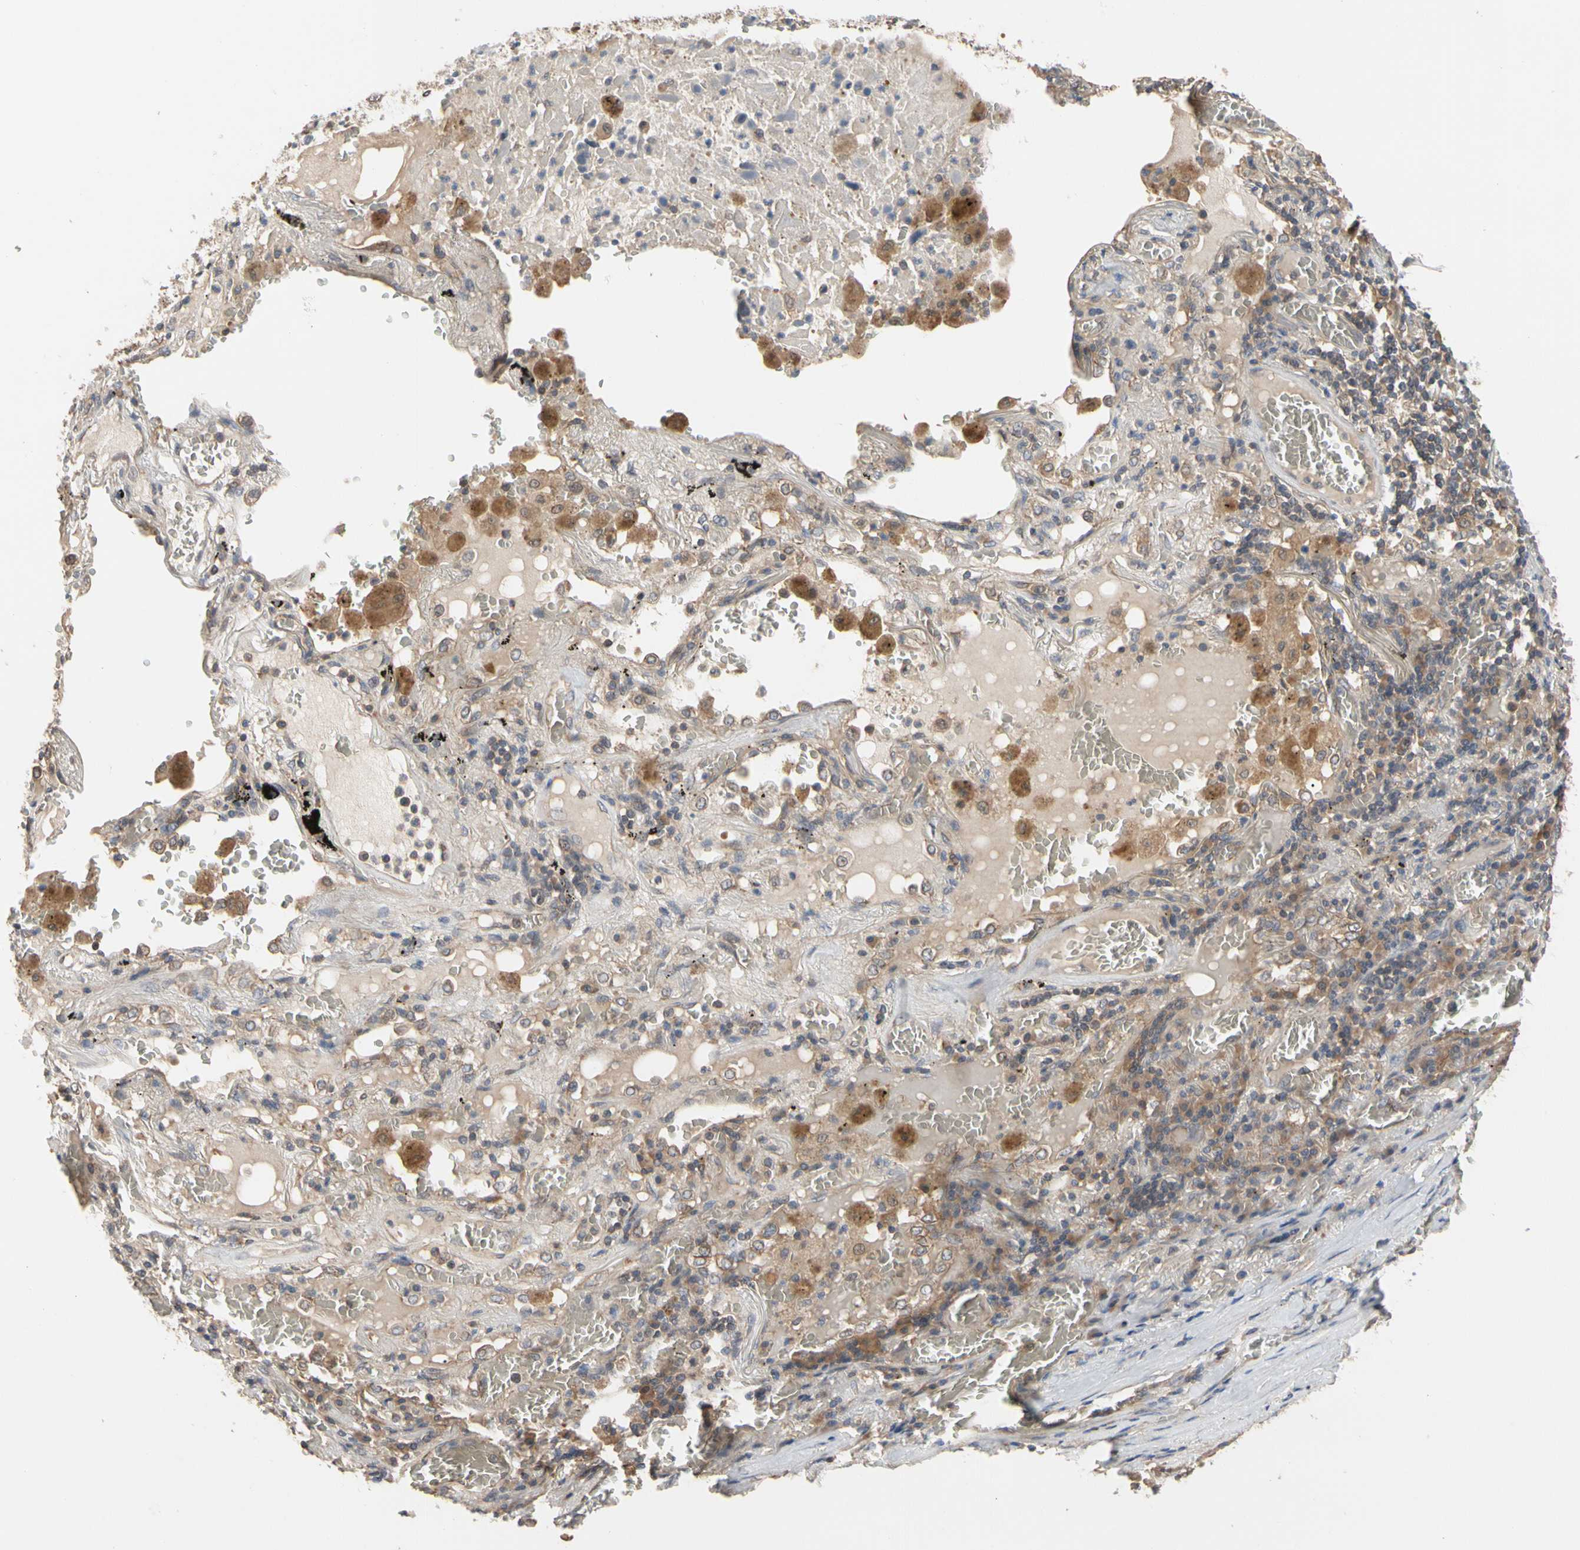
{"staining": {"intensity": "moderate", "quantity": ">75%", "location": "cytoplasmic/membranous"}, "tissue": "lung cancer", "cell_type": "Tumor cells", "image_type": "cancer", "snomed": [{"axis": "morphology", "description": "Squamous cell carcinoma, NOS"}, {"axis": "topography", "description": "Lung"}], "caption": "Tumor cells display medium levels of moderate cytoplasmic/membranous expression in about >75% of cells in human lung cancer (squamous cell carcinoma).", "gene": "DPP8", "patient": {"sex": "male", "age": 57}}